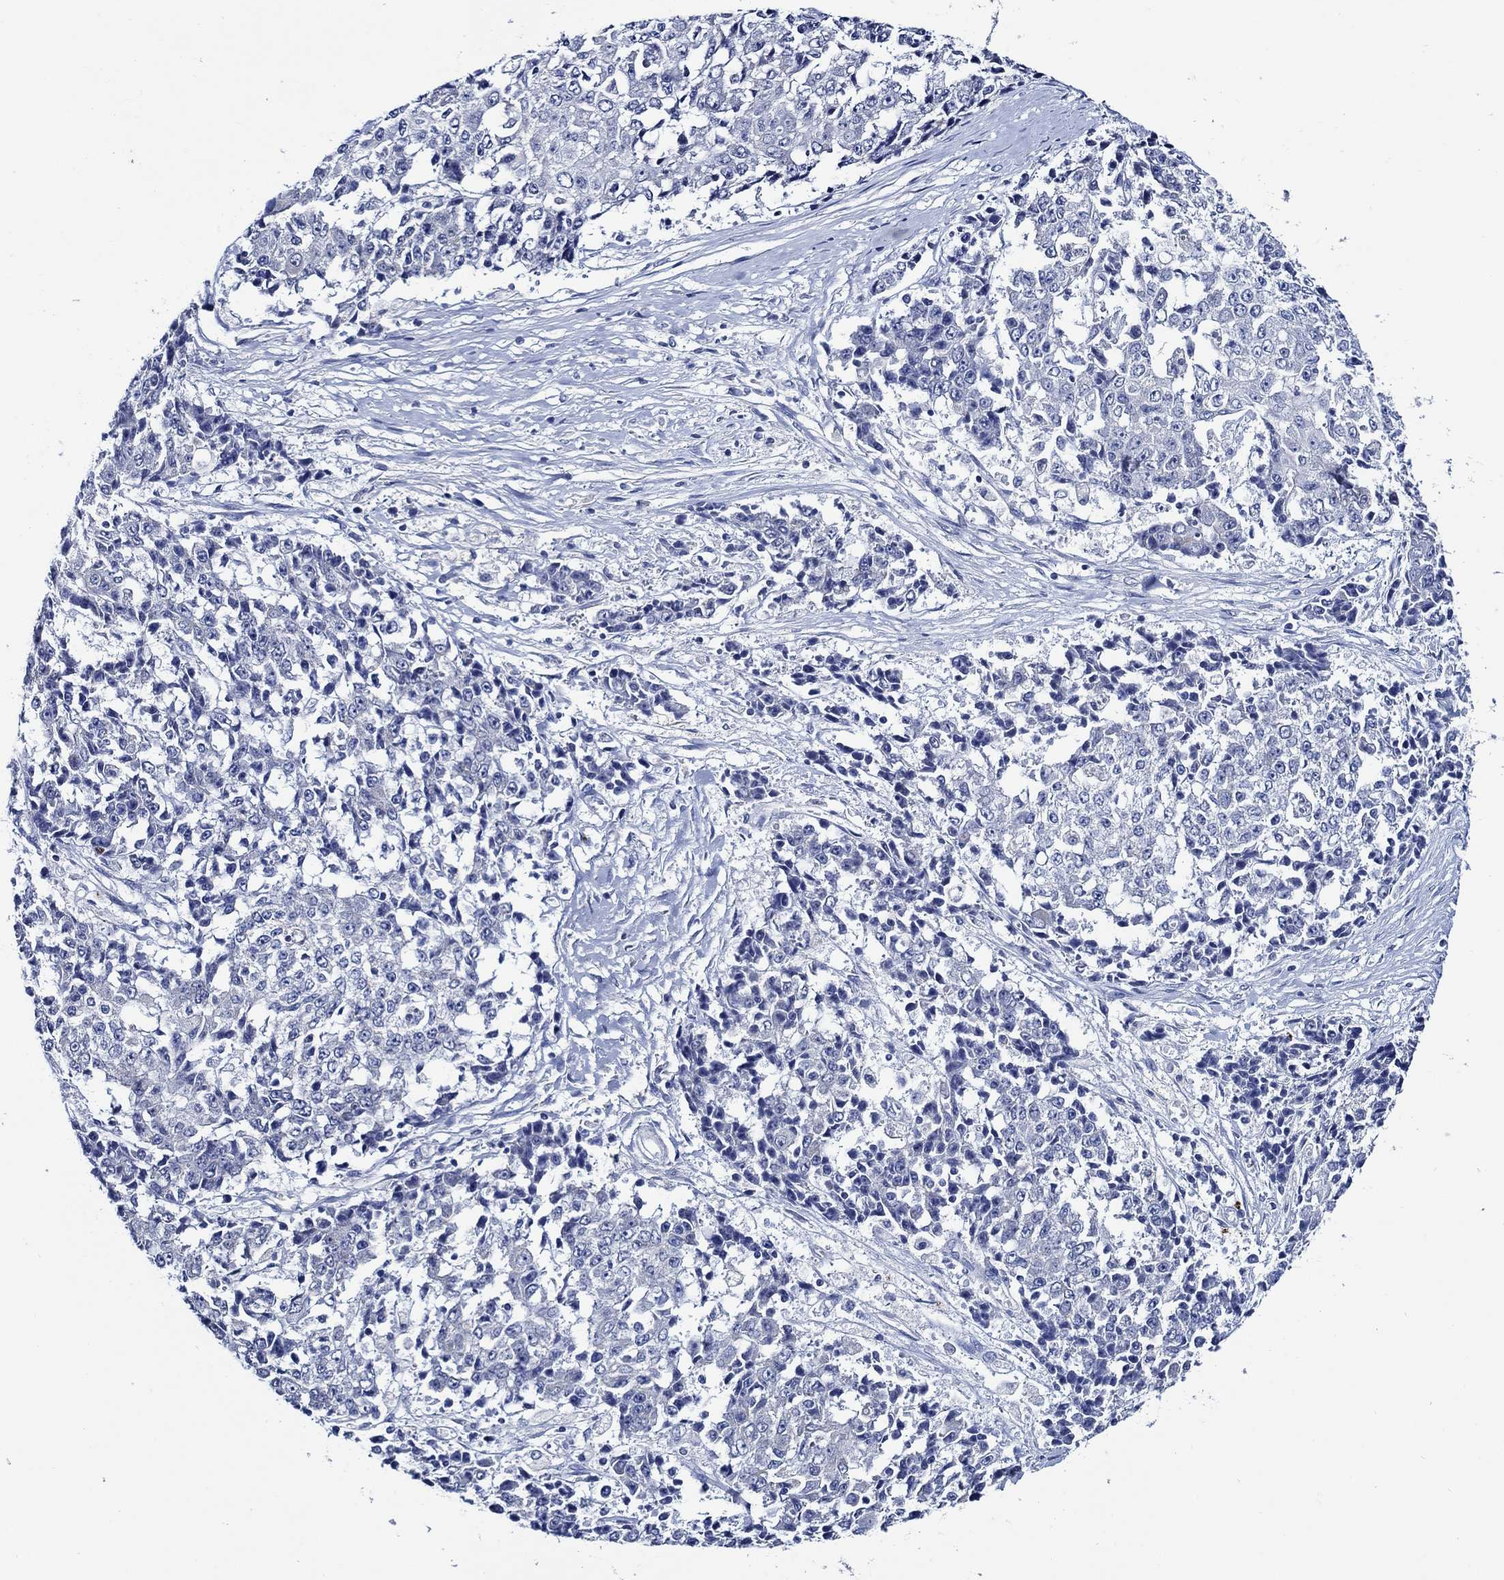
{"staining": {"intensity": "negative", "quantity": "none", "location": "none"}, "tissue": "ovarian cancer", "cell_type": "Tumor cells", "image_type": "cancer", "snomed": [{"axis": "morphology", "description": "Carcinoma, endometroid"}, {"axis": "topography", "description": "Ovary"}], "caption": "Immunohistochemical staining of ovarian endometroid carcinoma demonstrates no significant expression in tumor cells. (DAB immunohistochemistry (IHC) visualized using brightfield microscopy, high magnification).", "gene": "SKOR1", "patient": {"sex": "female", "age": 42}}